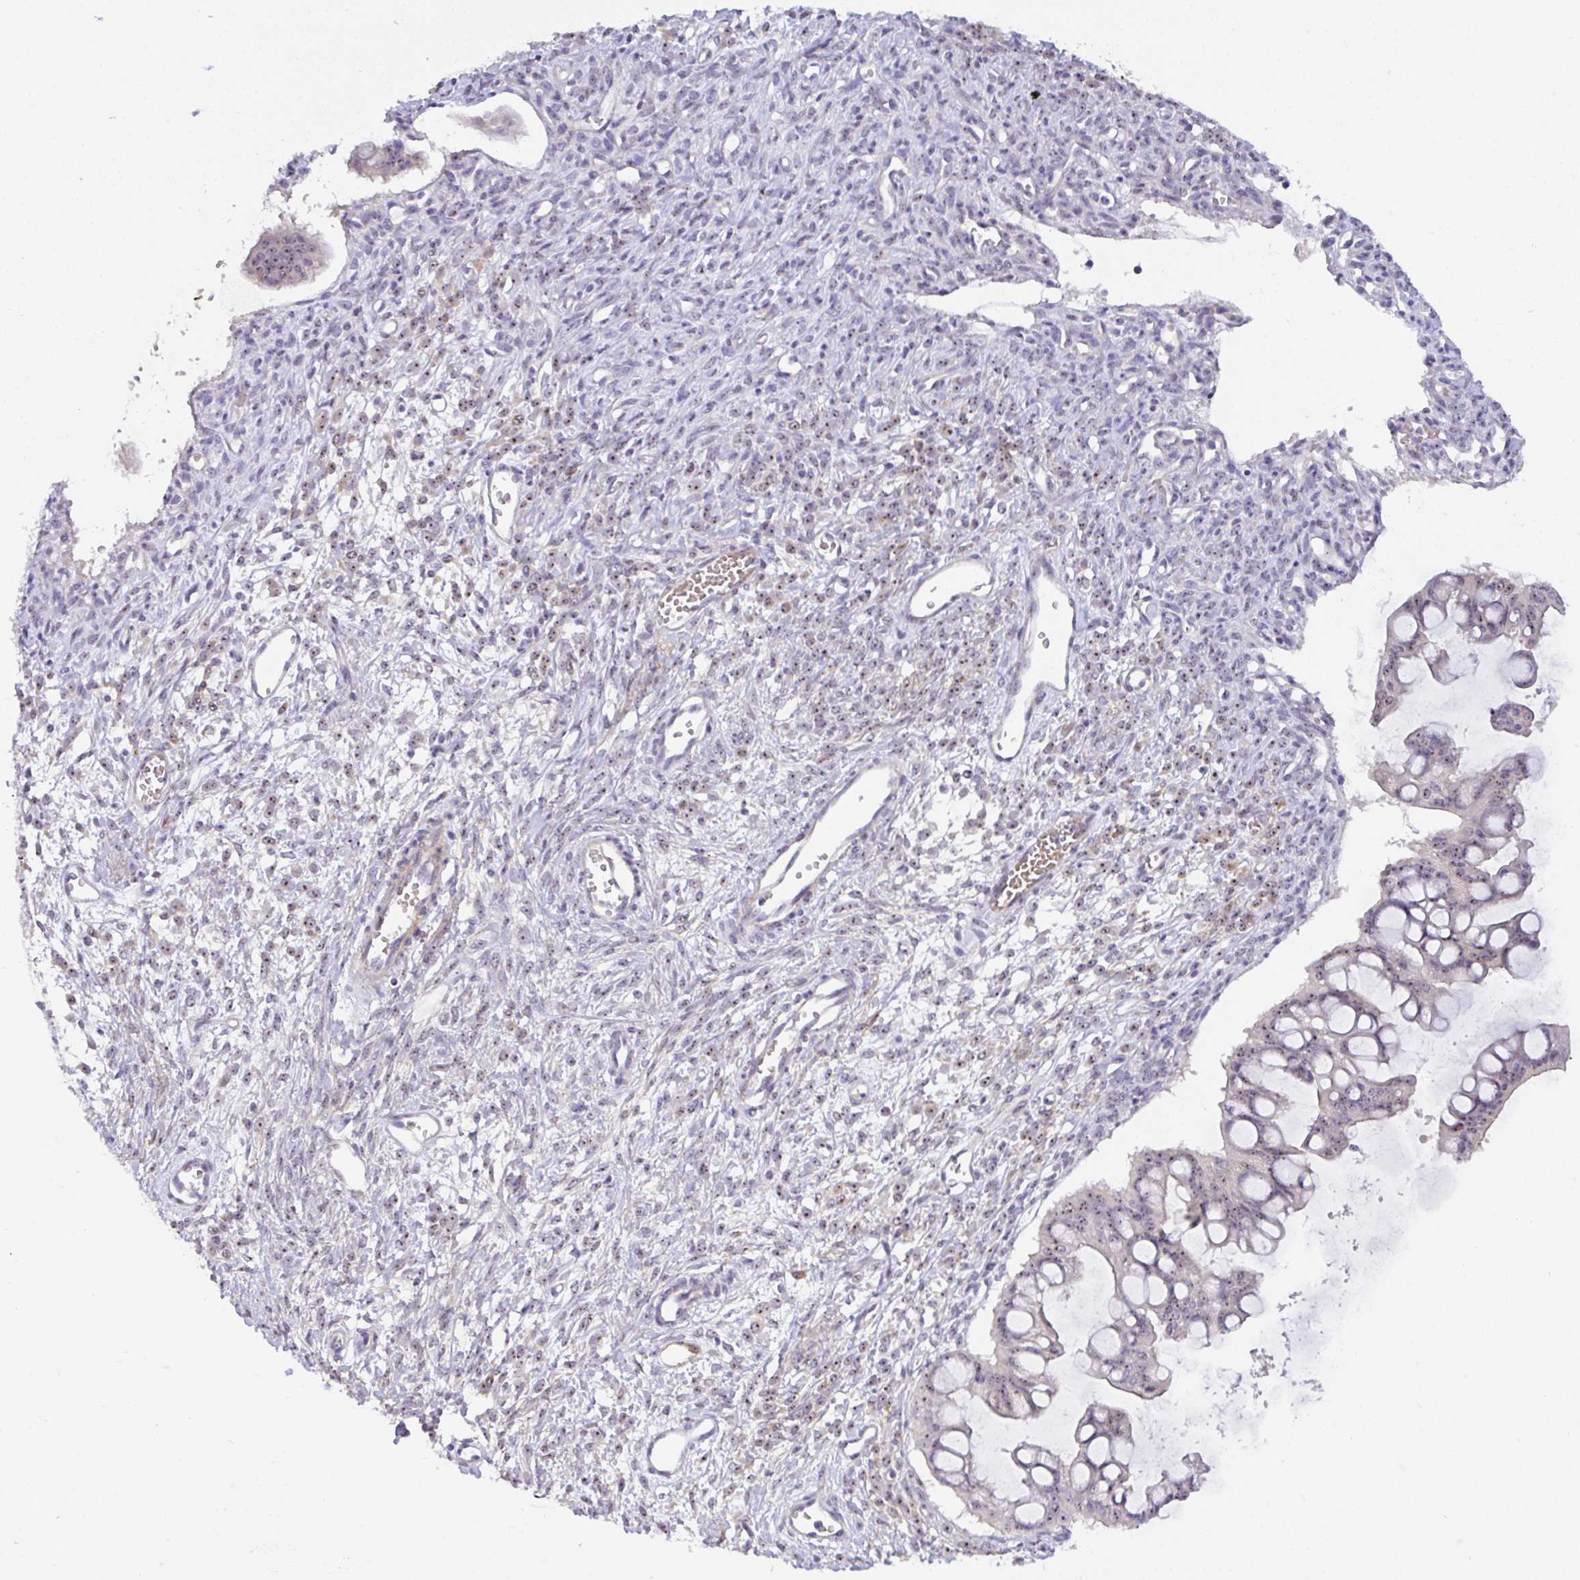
{"staining": {"intensity": "weak", "quantity": "25%-75%", "location": "nuclear"}, "tissue": "ovarian cancer", "cell_type": "Tumor cells", "image_type": "cancer", "snomed": [{"axis": "morphology", "description": "Cystadenocarcinoma, mucinous, NOS"}, {"axis": "topography", "description": "Ovary"}], "caption": "An immunohistochemistry micrograph of tumor tissue is shown. Protein staining in brown shows weak nuclear positivity in ovarian cancer within tumor cells.", "gene": "MXRA8", "patient": {"sex": "female", "age": 73}}